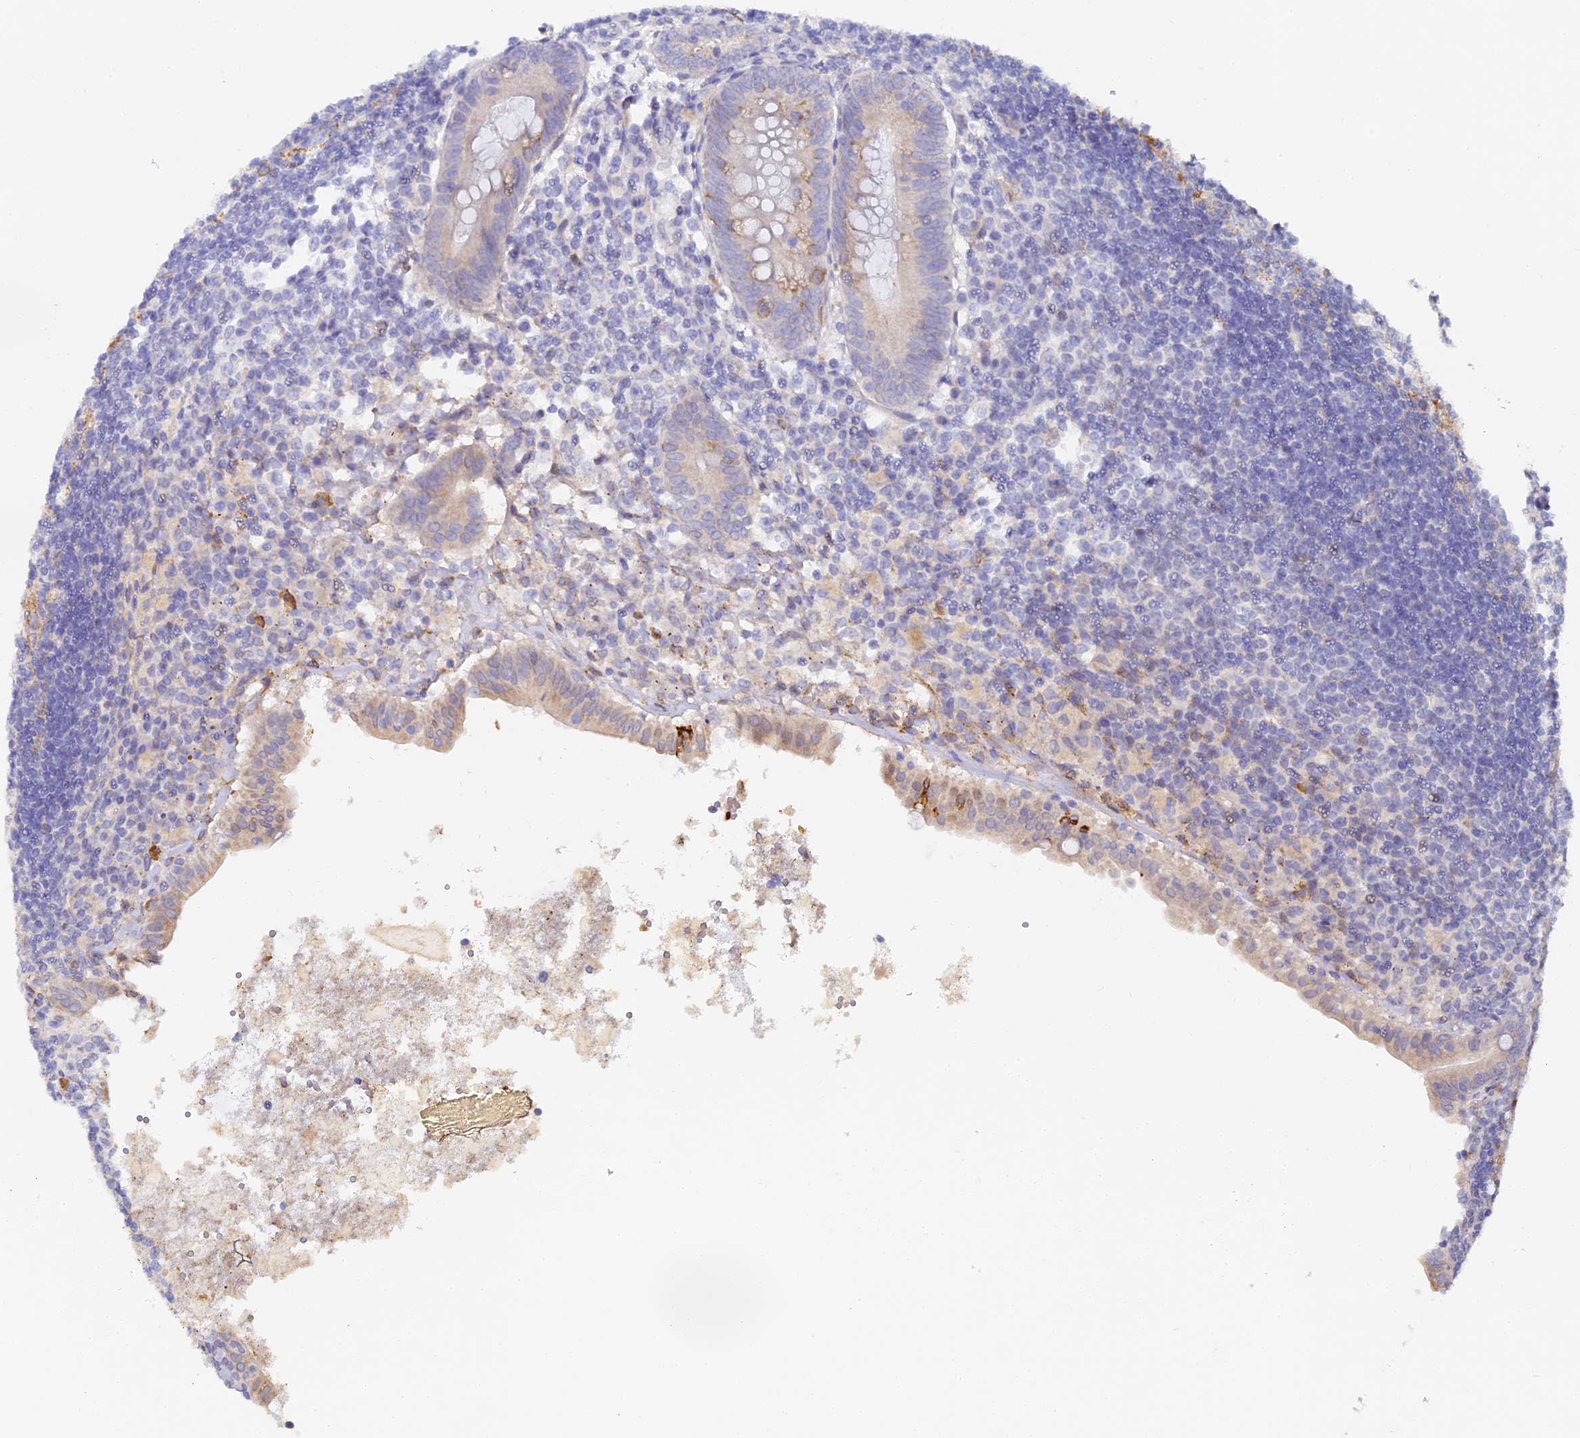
{"staining": {"intensity": "moderate", "quantity": "<25%", "location": "cytoplasmic/membranous"}, "tissue": "appendix", "cell_type": "Glandular cells", "image_type": "normal", "snomed": [{"axis": "morphology", "description": "Normal tissue, NOS"}, {"axis": "topography", "description": "Appendix"}], "caption": "About <25% of glandular cells in unremarkable human appendix show moderate cytoplasmic/membranous protein staining as visualized by brown immunohistochemical staining.", "gene": "GJA1", "patient": {"sex": "female", "age": 54}}